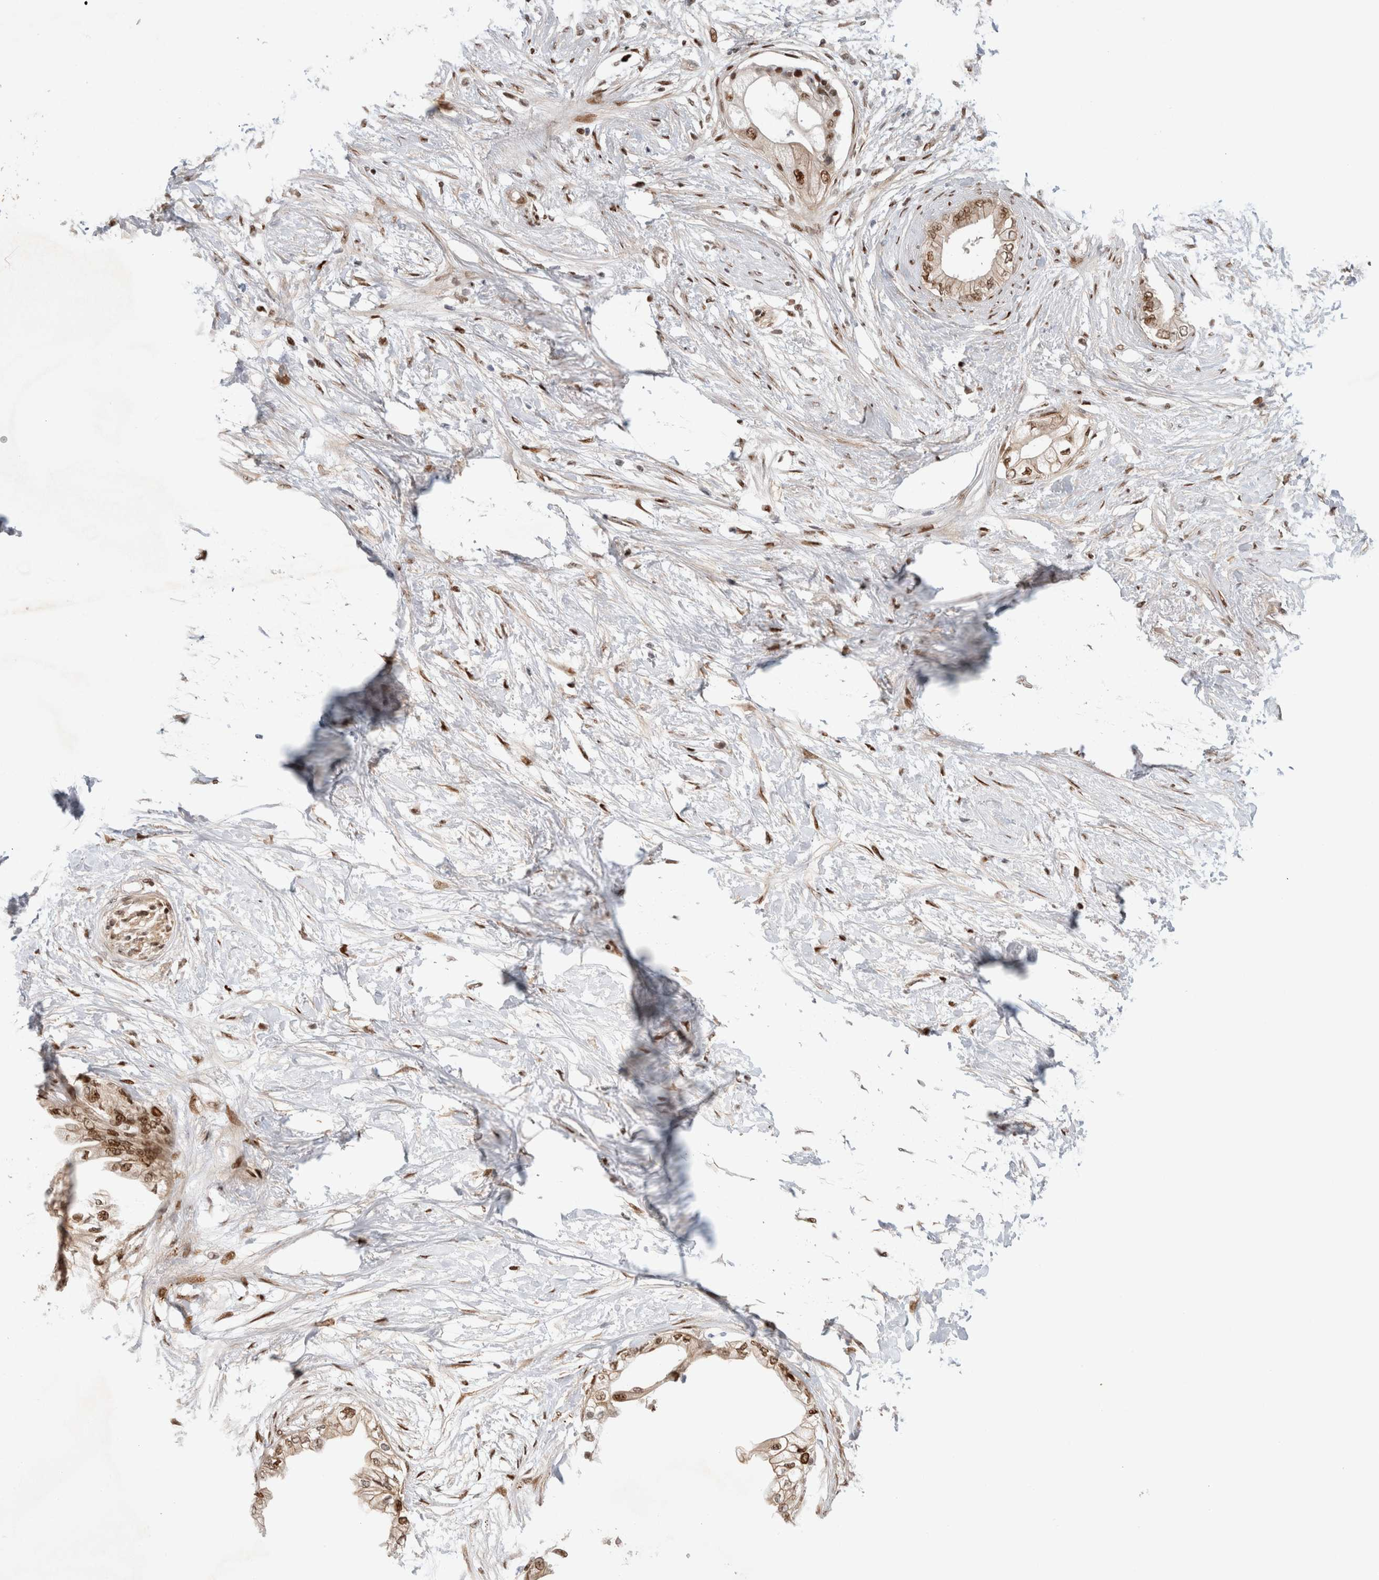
{"staining": {"intensity": "moderate", "quantity": ">75%", "location": "nuclear"}, "tissue": "pancreatic cancer", "cell_type": "Tumor cells", "image_type": "cancer", "snomed": [{"axis": "morphology", "description": "Normal tissue, NOS"}, {"axis": "morphology", "description": "Adenocarcinoma, NOS"}, {"axis": "topography", "description": "Pancreas"}, {"axis": "topography", "description": "Duodenum"}], "caption": "An image showing moderate nuclear expression in approximately >75% of tumor cells in adenocarcinoma (pancreatic), as visualized by brown immunohistochemical staining.", "gene": "TCF4", "patient": {"sex": "female", "age": 60}}